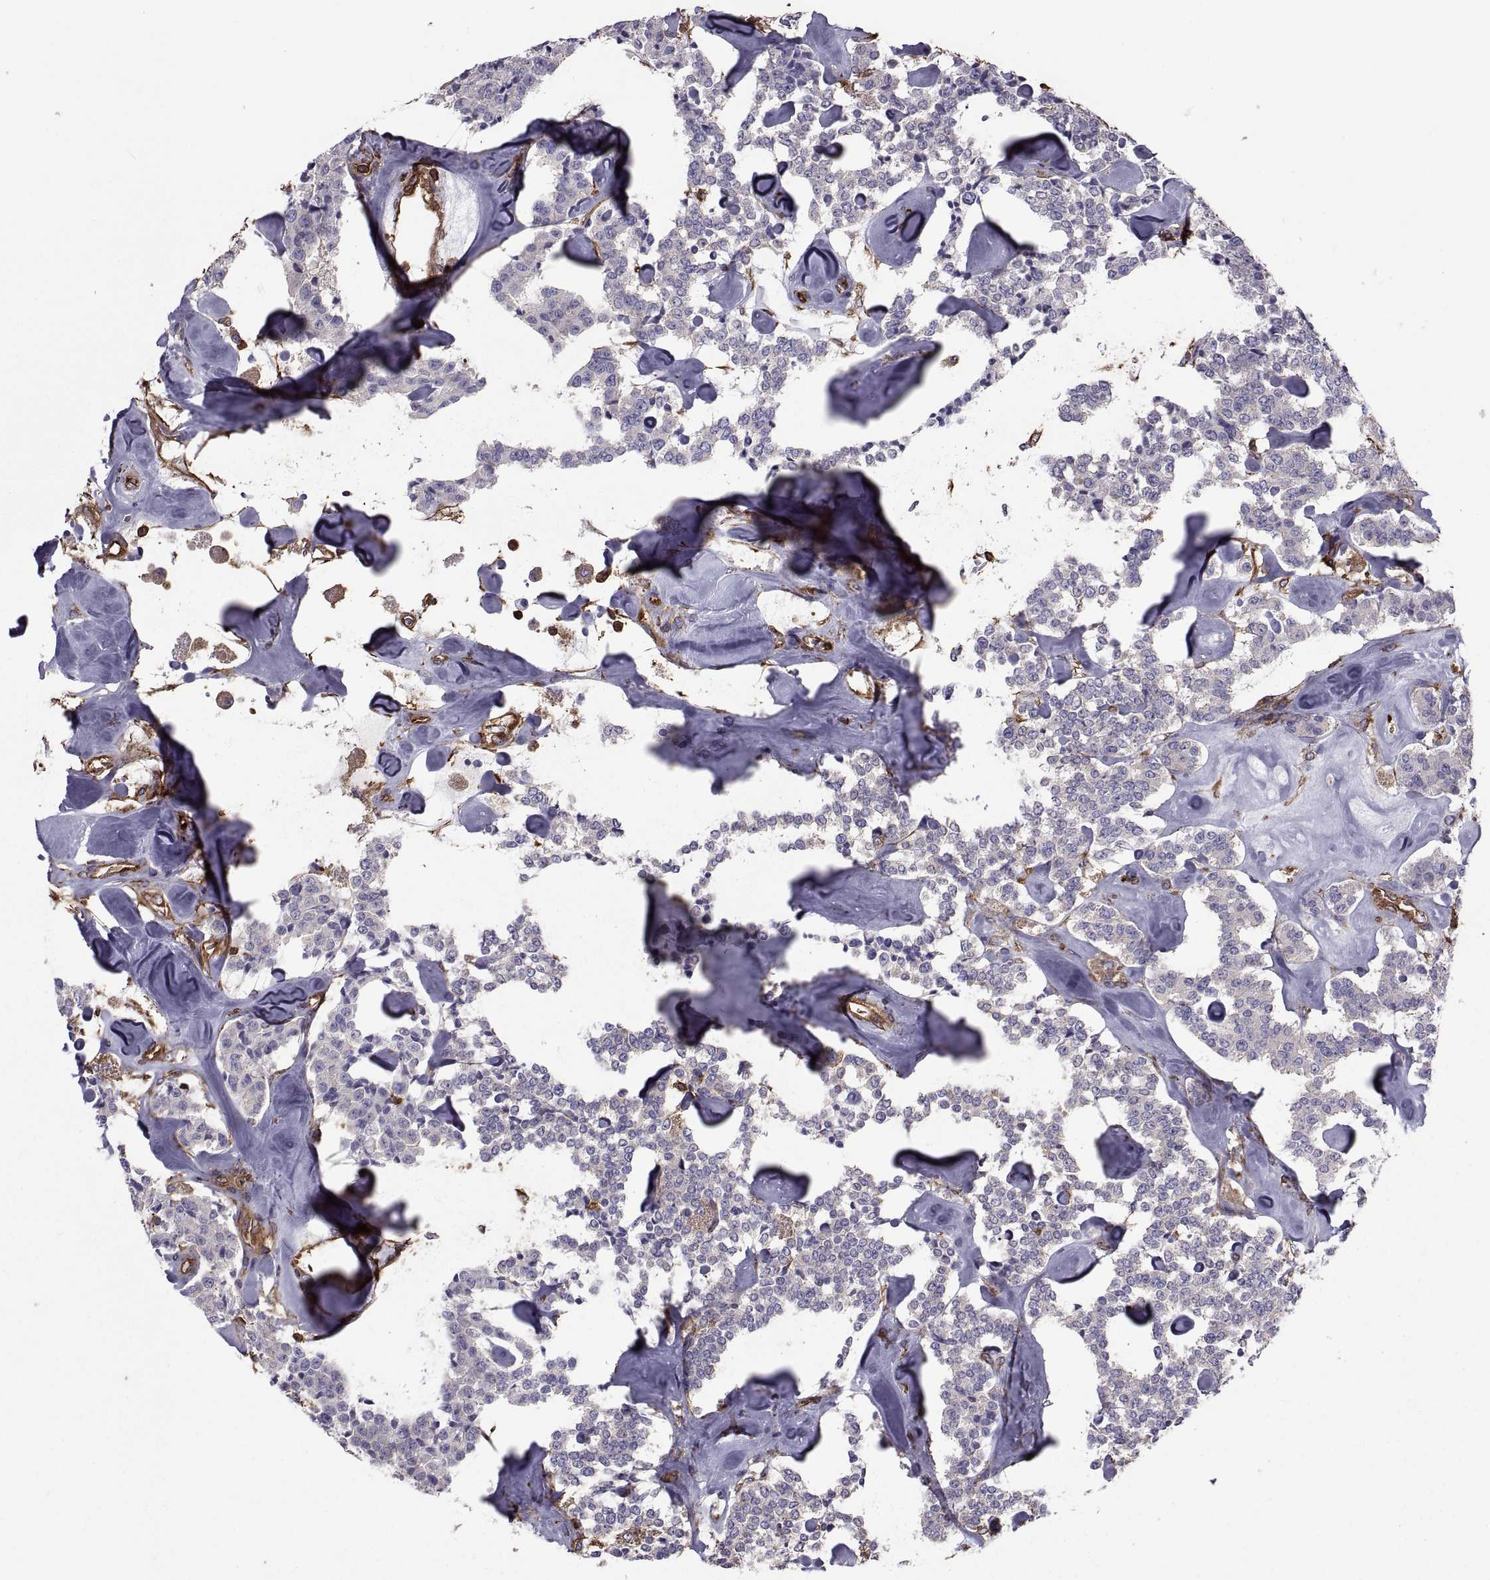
{"staining": {"intensity": "negative", "quantity": "none", "location": "none"}, "tissue": "carcinoid", "cell_type": "Tumor cells", "image_type": "cancer", "snomed": [{"axis": "morphology", "description": "Carcinoid, malignant, NOS"}, {"axis": "topography", "description": "Pancreas"}], "caption": "This is an immunohistochemistry (IHC) photomicrograph of malignant carcinoid. There is no expression in tumor cells.", "gene": "MYH9", "patient": {"sex": "male", "age": 41}}